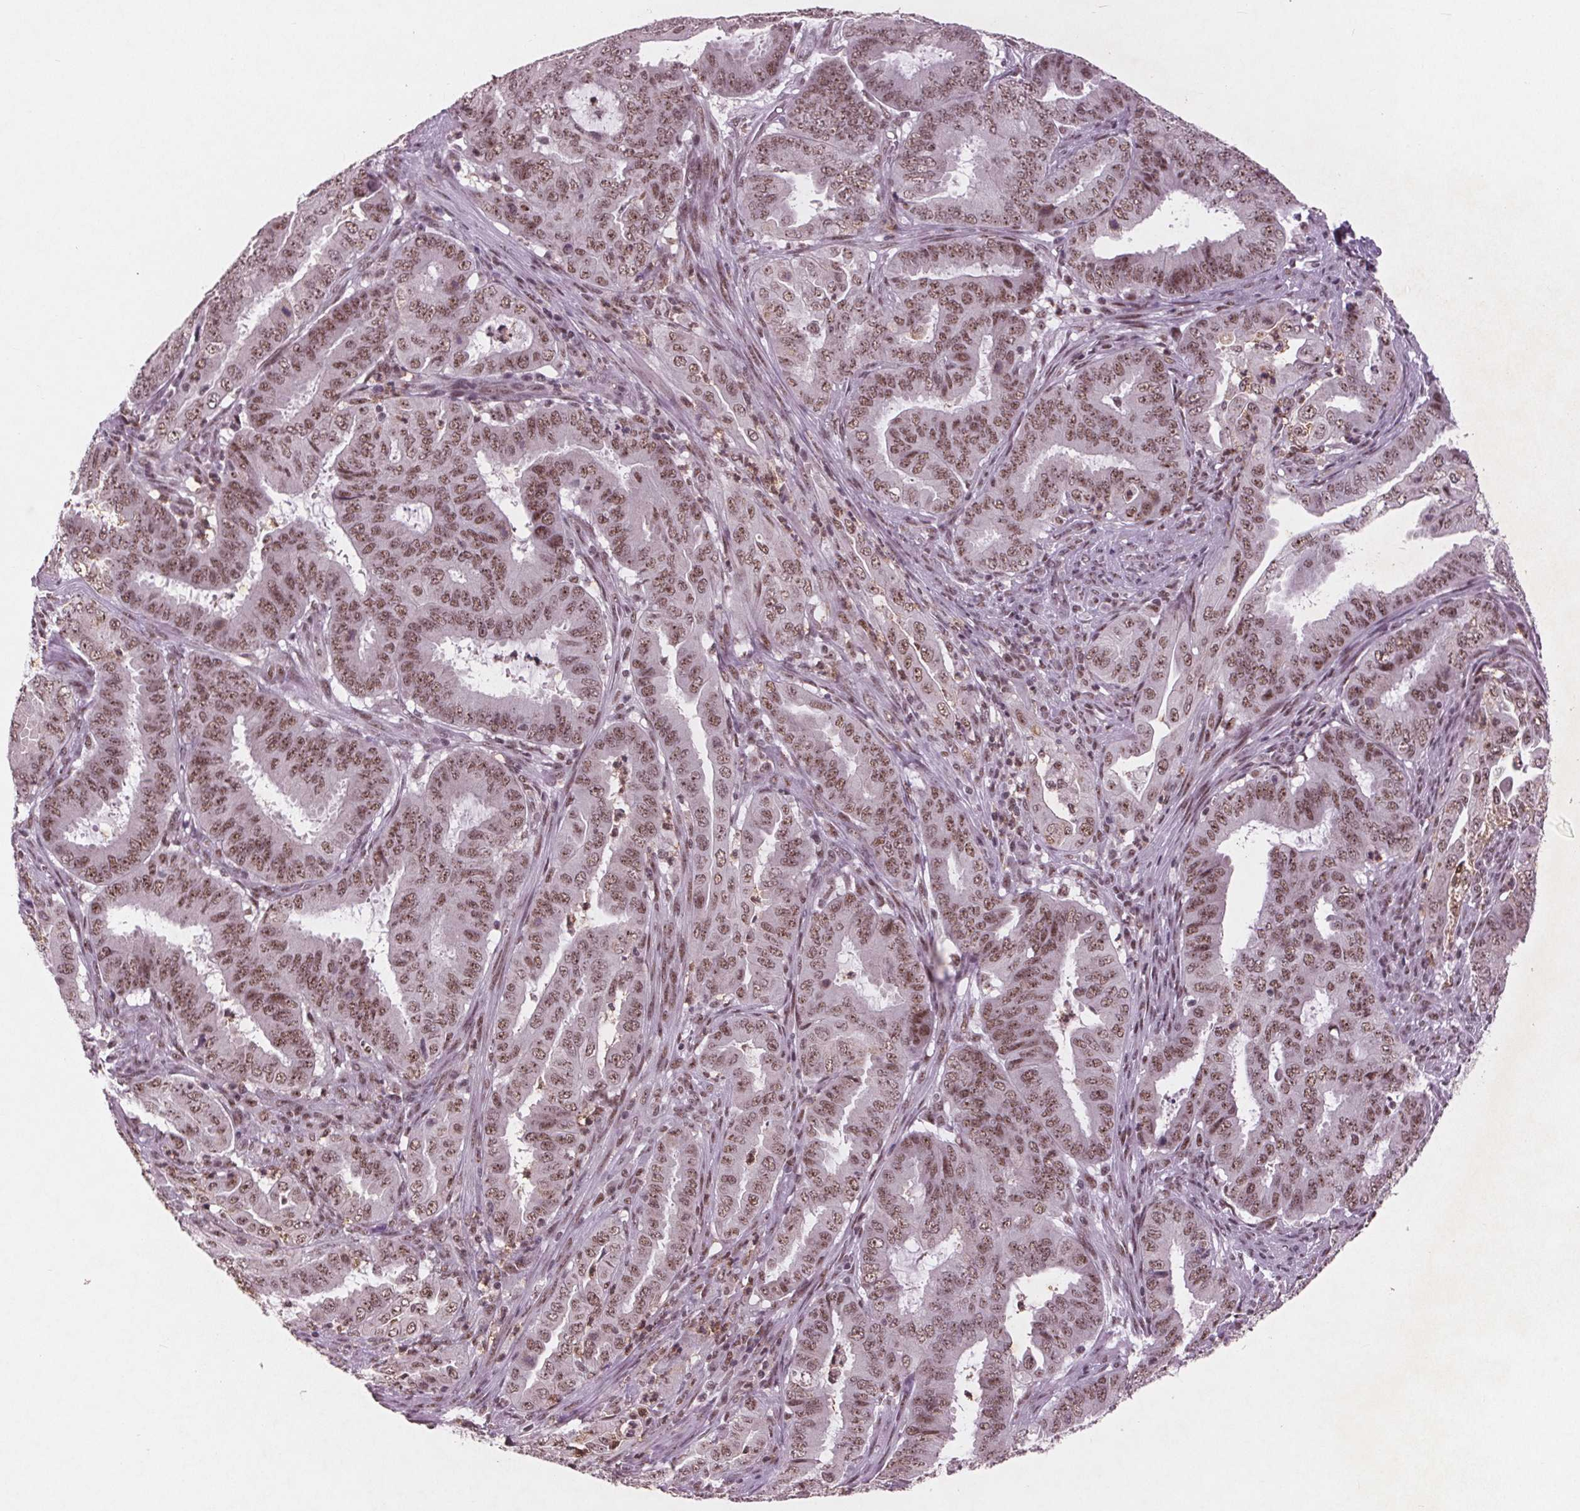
{"staining": {"intensity": "weak", "quantity": ">75%", "location": "nuclear"}, "tissue": "endometrial cancer", "cell_type": "Tumor cells", "image_type": "cancer", "snomed": [{"axis": "morphology", "description": "Adenocarcinoma, NOS"}, {"axis": "topography", "description": "Endometrium"}], "caption": "This is an image of immunohistochemistry (IHC) staining of endometrial cancer (adenocarcinoma), which shows weak expression in the nuclear of tumor cells.", "gene": "RPS6KA2", "patient": {"sex": "female", "age": 51}}